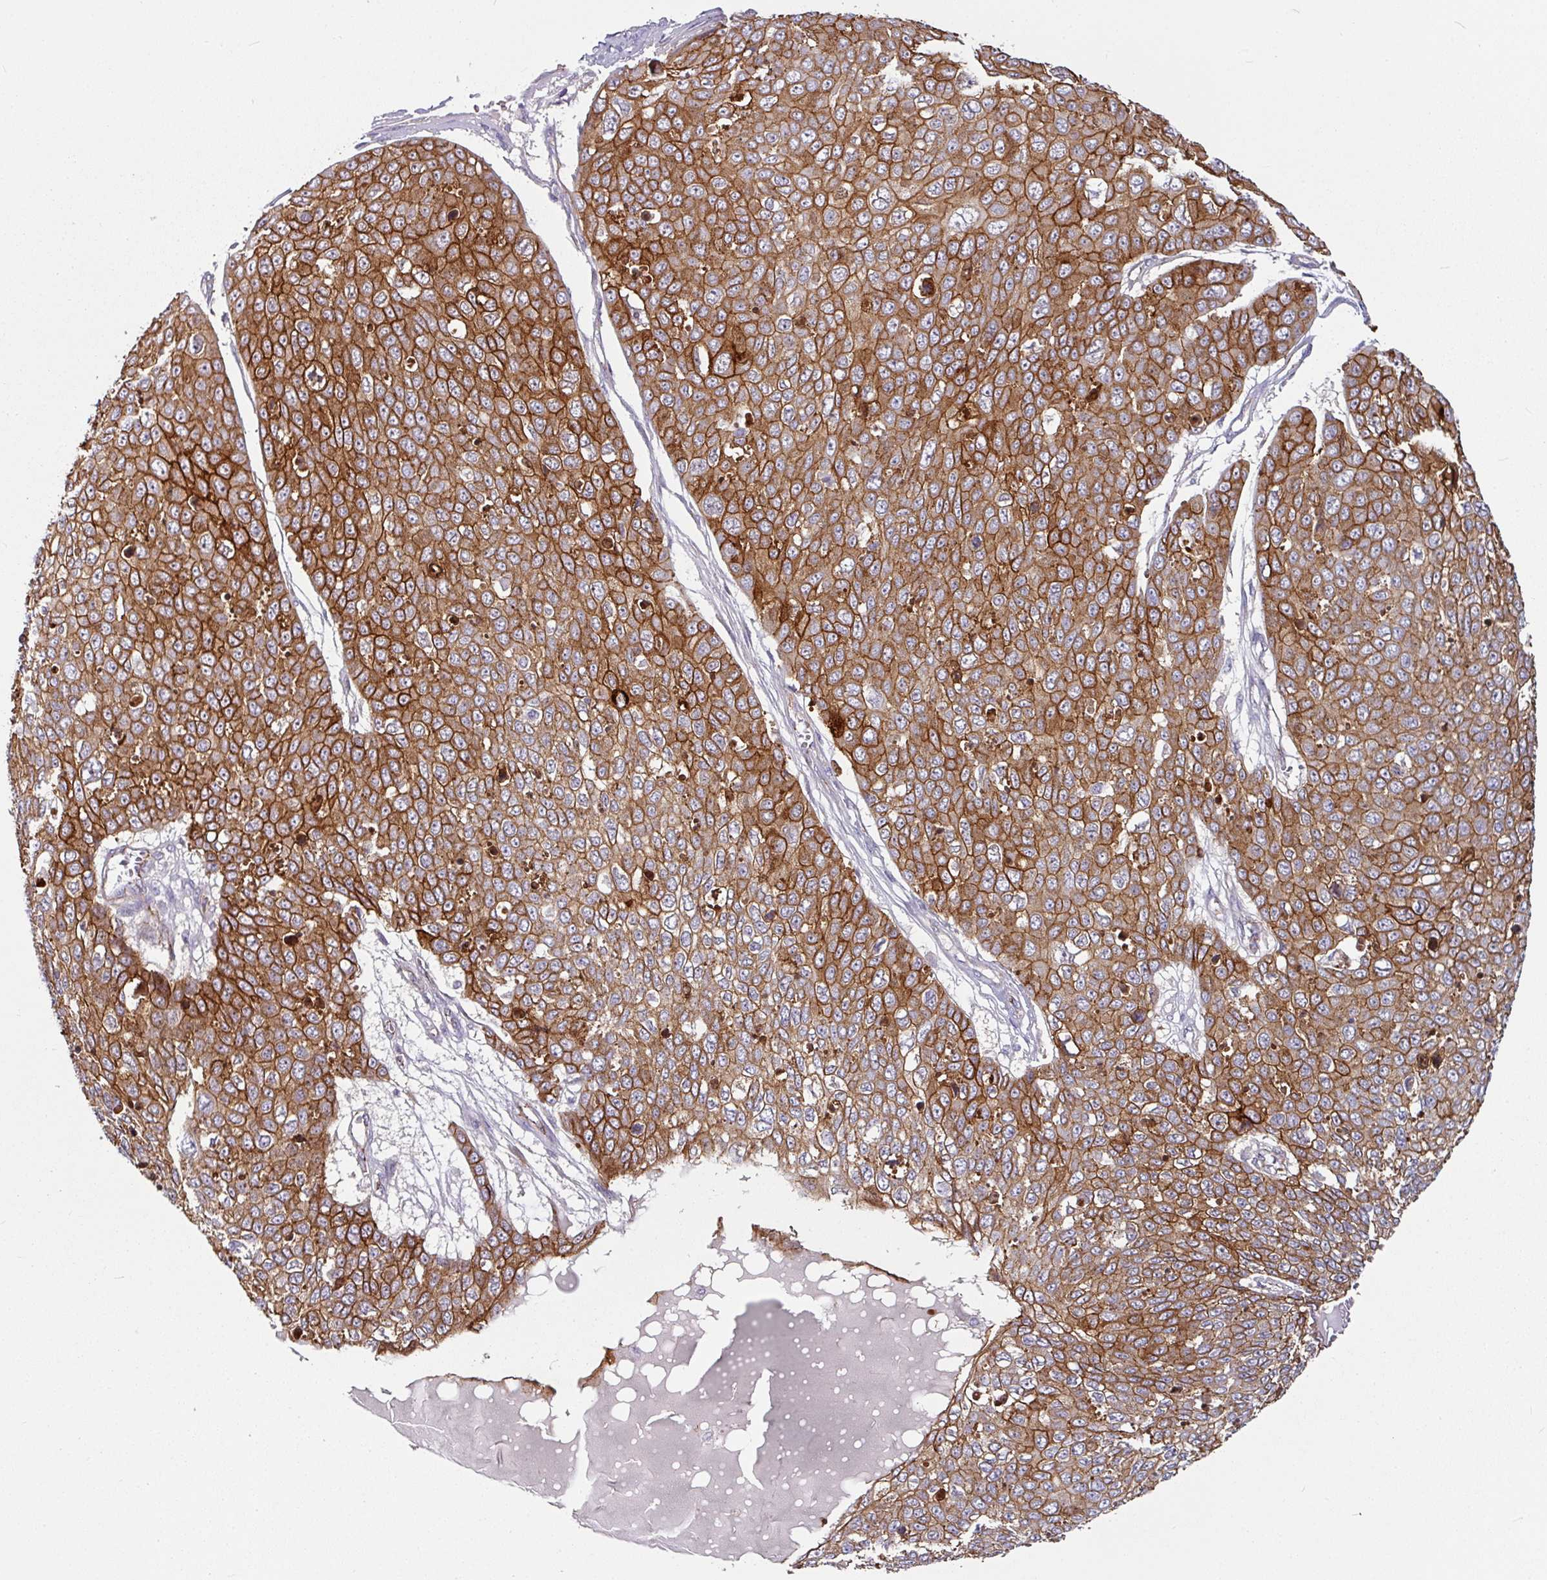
{"staining": {"intensity": "moderate", "quantity": ">75%", "location": "cytoplasmic/membranous"}, "tissue": "skin cancer", "cell_type": "Tumor cells", "image_type": "cancer", "snomed": [{"axis": "morphology", "description": "Squamous cell carcinoma, NOS"}, {"axis": "topography", "description": "Skin"}], "caption": "High-magnification brightfield microscopy of skin cancer stained with DAB (brown) and counterstained with hematoxylin (blue). tumor cells exhibit moderate cytoplasmic/membranous expression is present in about>75% of cells.", "gene": "JUP", "patient": {"sex": "male", "age": 71}}